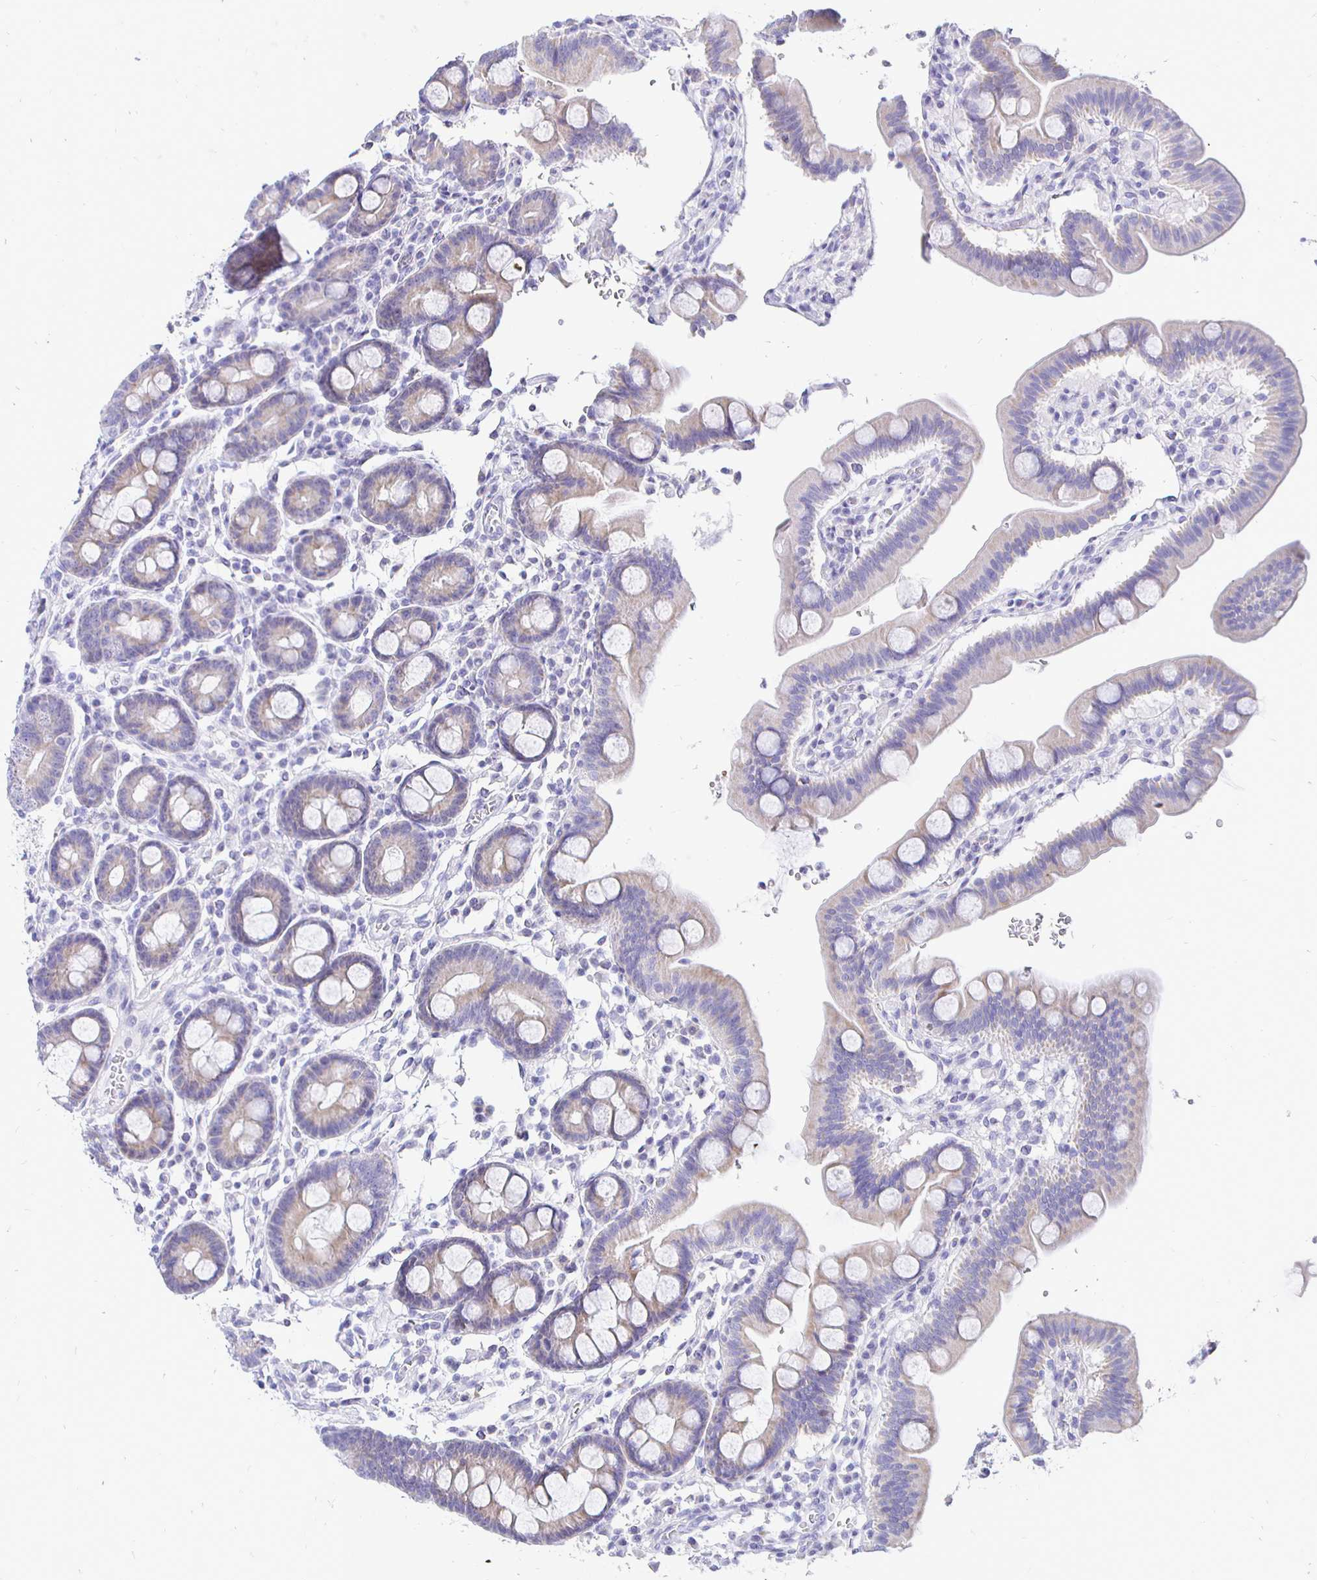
{"staining": {"intensity": "weak", "quantity": "<25%", "location": "cytoplasmic/membranous"}, "tissue": "duodenum", "cell_type": "Glandular cells", "image_type": "normal", "snomed": [{"axis": "morphology", "description": "Normal tissue, NOS"}, {"axis": "topography", "description": "Duodenum"}], "caption": "Immunohistochemical staining of normal duodenum reveals no significant staining in glandular cells.", "gene": "CR2", "patient": {"sex": "male", "age": 59}}